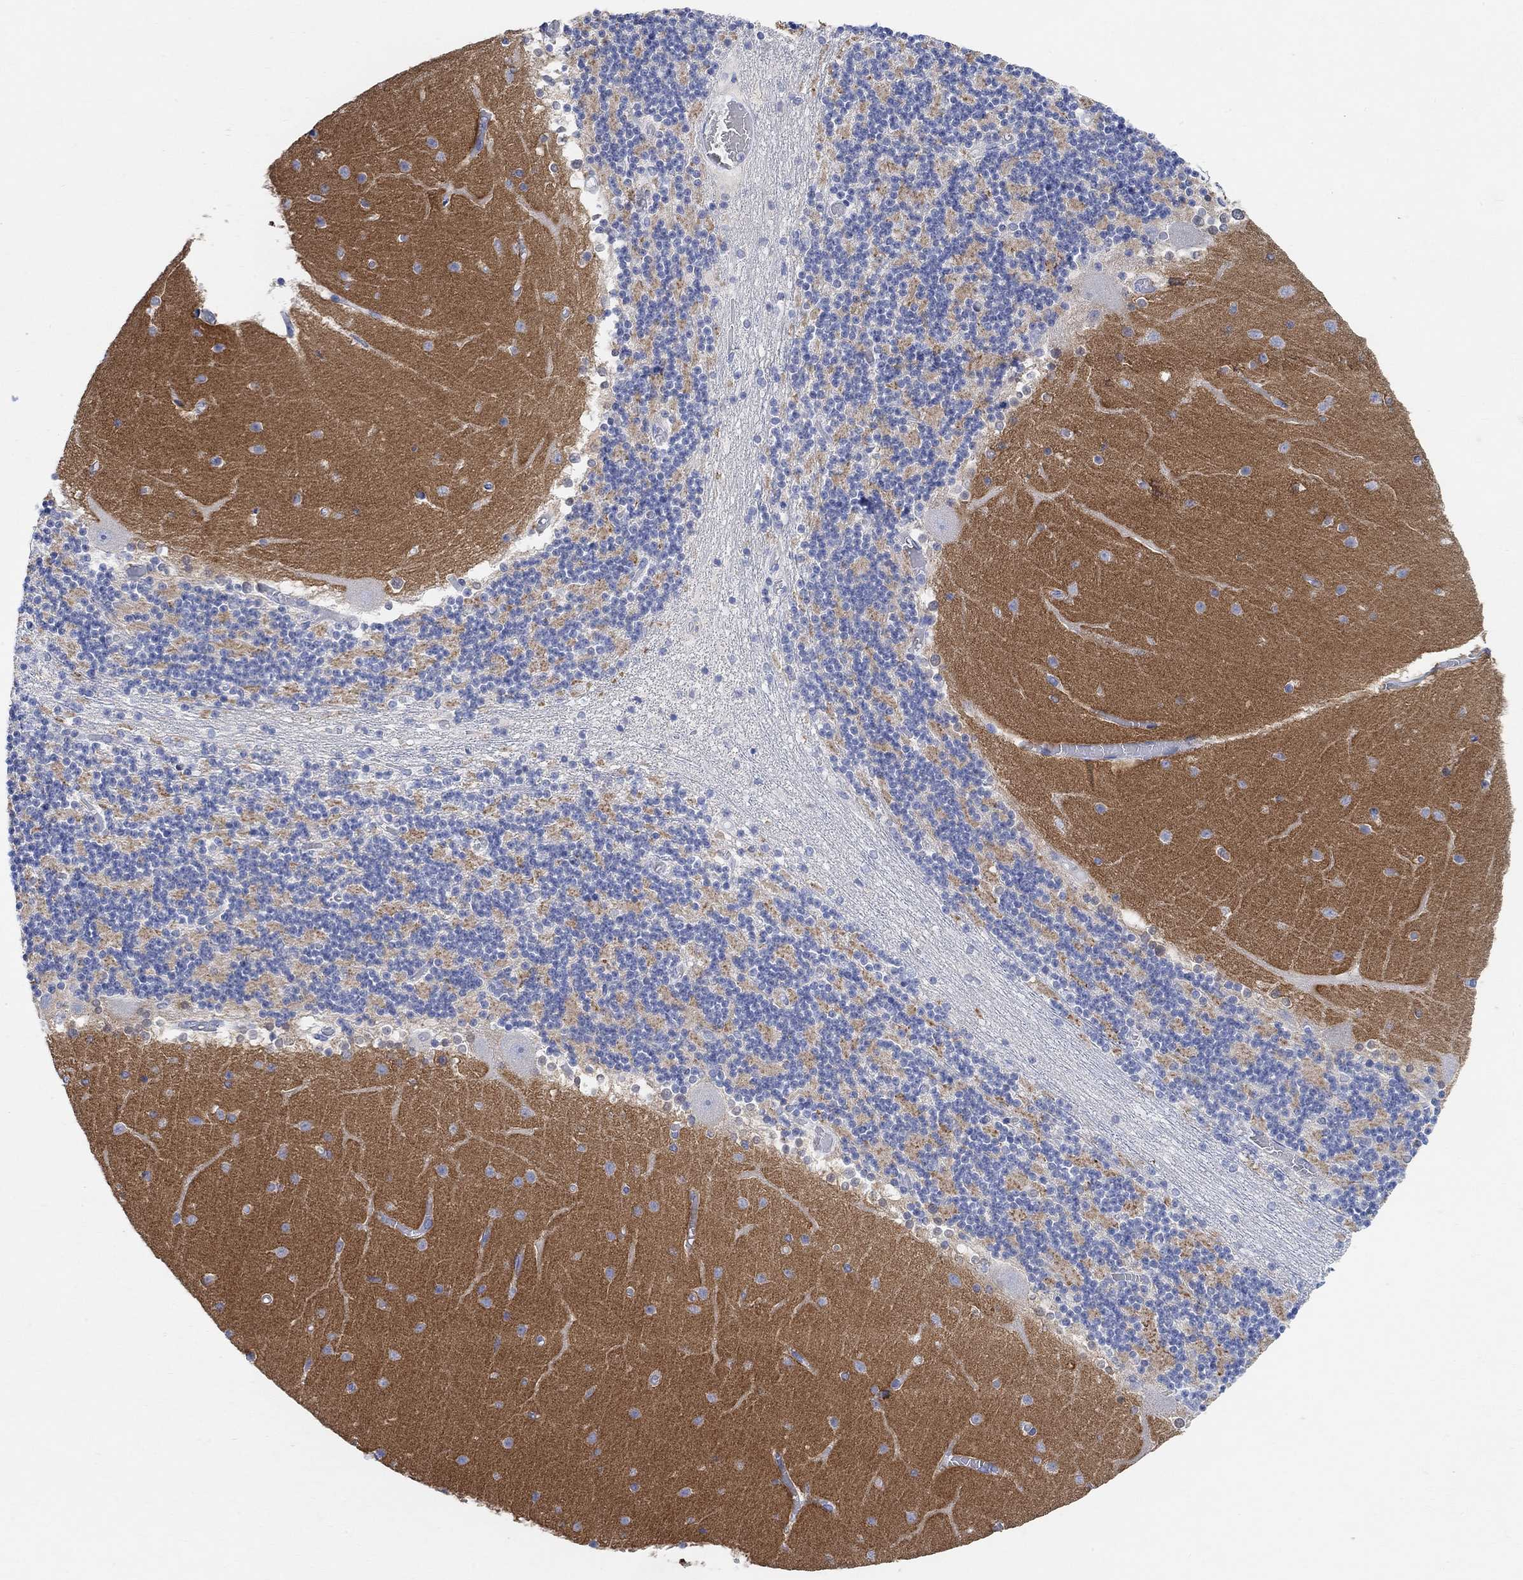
{"staining": {"intensity": "negative", "quantity": "none", "location": "none"}, "tissue": "cerebellum", "cell_type": "Cells in granular layer", "image_type": "normal", "snomed": [{"axis": "morphology", "description": "Normal tissue, NOS"}, {"axis": "topography", "description": "Cerebellum"}], "caption": "High power microscopy micrograph of an immunohistochemistry histopathology image of unremarkable cerebellum, revealing no significant staining in cells in granular layer.", "gene": "SYT12", "patient": {"sex": "female", "age": 28}}